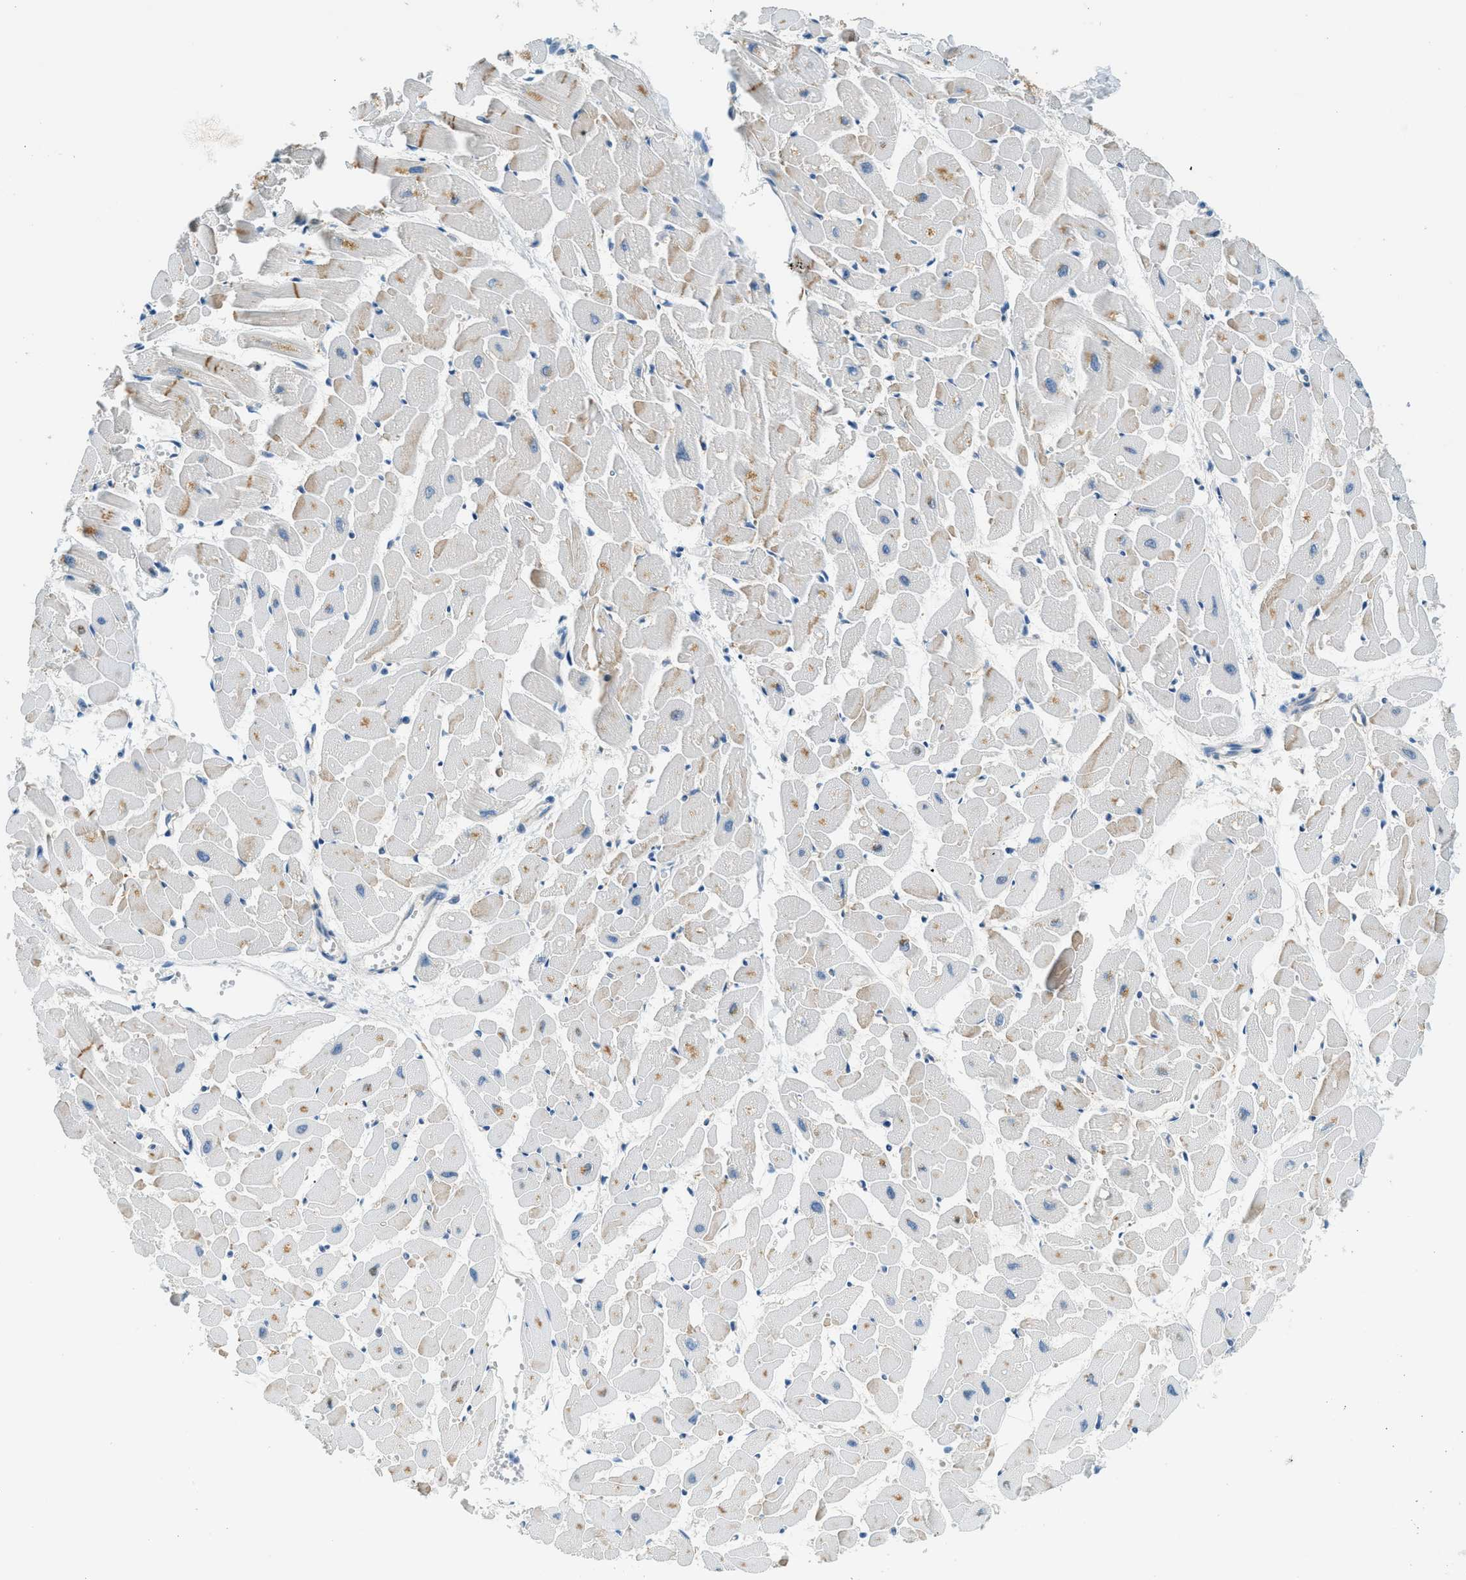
{"staining": {"intensity": "moderate", "quantity": "25%-75%", "location": "cytoplasmic/membranous"}, "tissue": "heart muscle", "cell_type": "Cardiomyocytes", "image_type": "normal", "snomed": [{"axis": "morphology", "description": "Normal tissue, NOS"}, {"axis": "topography", "description": "Heart"}], "caption": "An image of heart muscle stained for a protein displays moderate cytoplasmic/membranous brown staining in cardiomyocytes.", "gene": "ZNF367", "patient": {"sex": "female", "age": 19}}